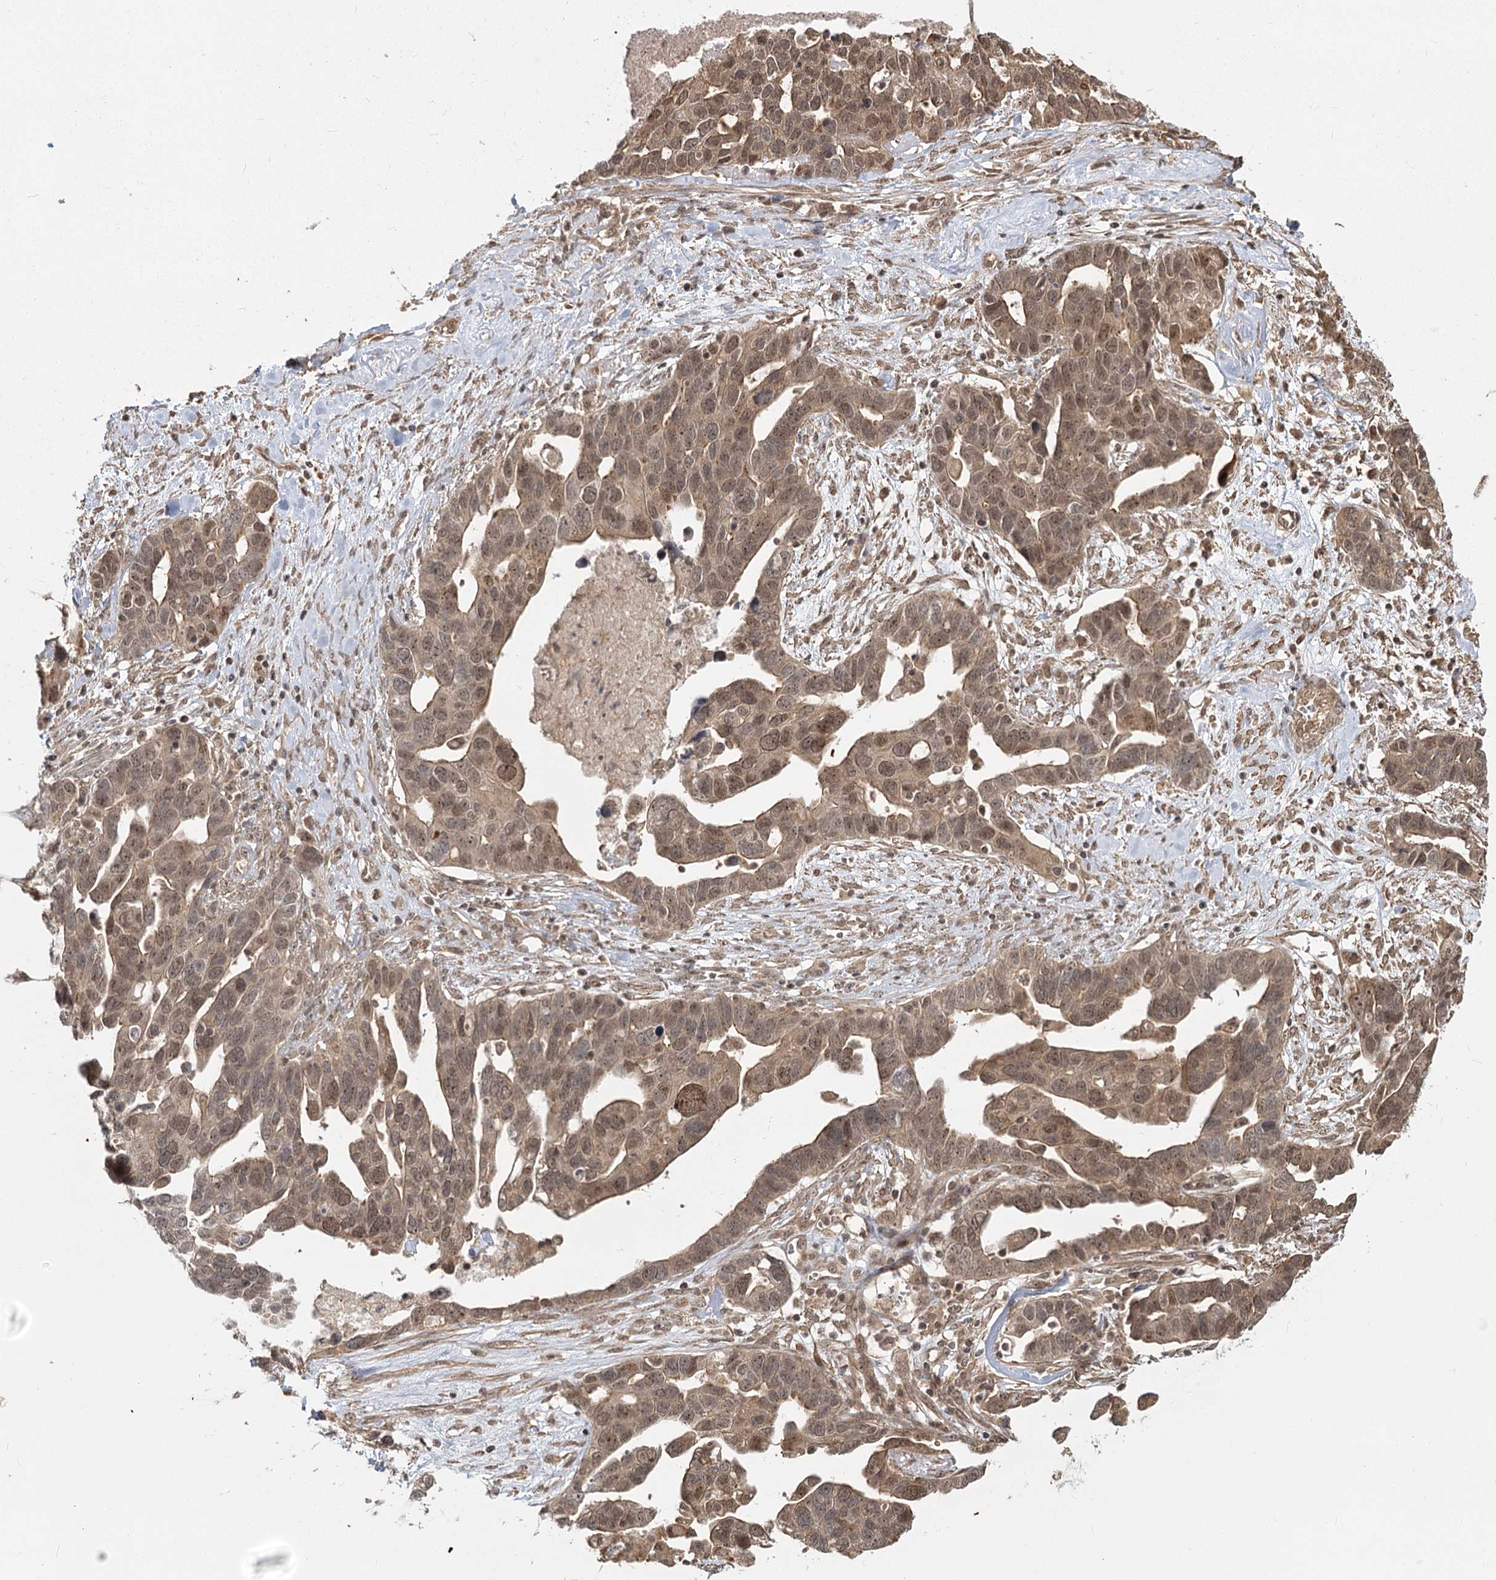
{"staining": {"intensity": "moderate", "quantity": ">75%", "location": "cytoplasmic/membranous,nuclear"}, "tissue": "ovarian cancer", "cell_type": "Tumor cells", "image_type": "cancer", "snomed": [{"axis": "morphology", "description": "Cystadenocarcinoma, serous, NOS"}, {"axis": "topography", "description": "Ovary"}], "caption": "Moderate cytoplasmic/membranous and nuclear protein expression is present in about >75% of tumor cells in ovarian cancer (serous cystadenocarcinoma).", "gene": "R3HDM2", "patient": {"sex": "female", "age": 54}}